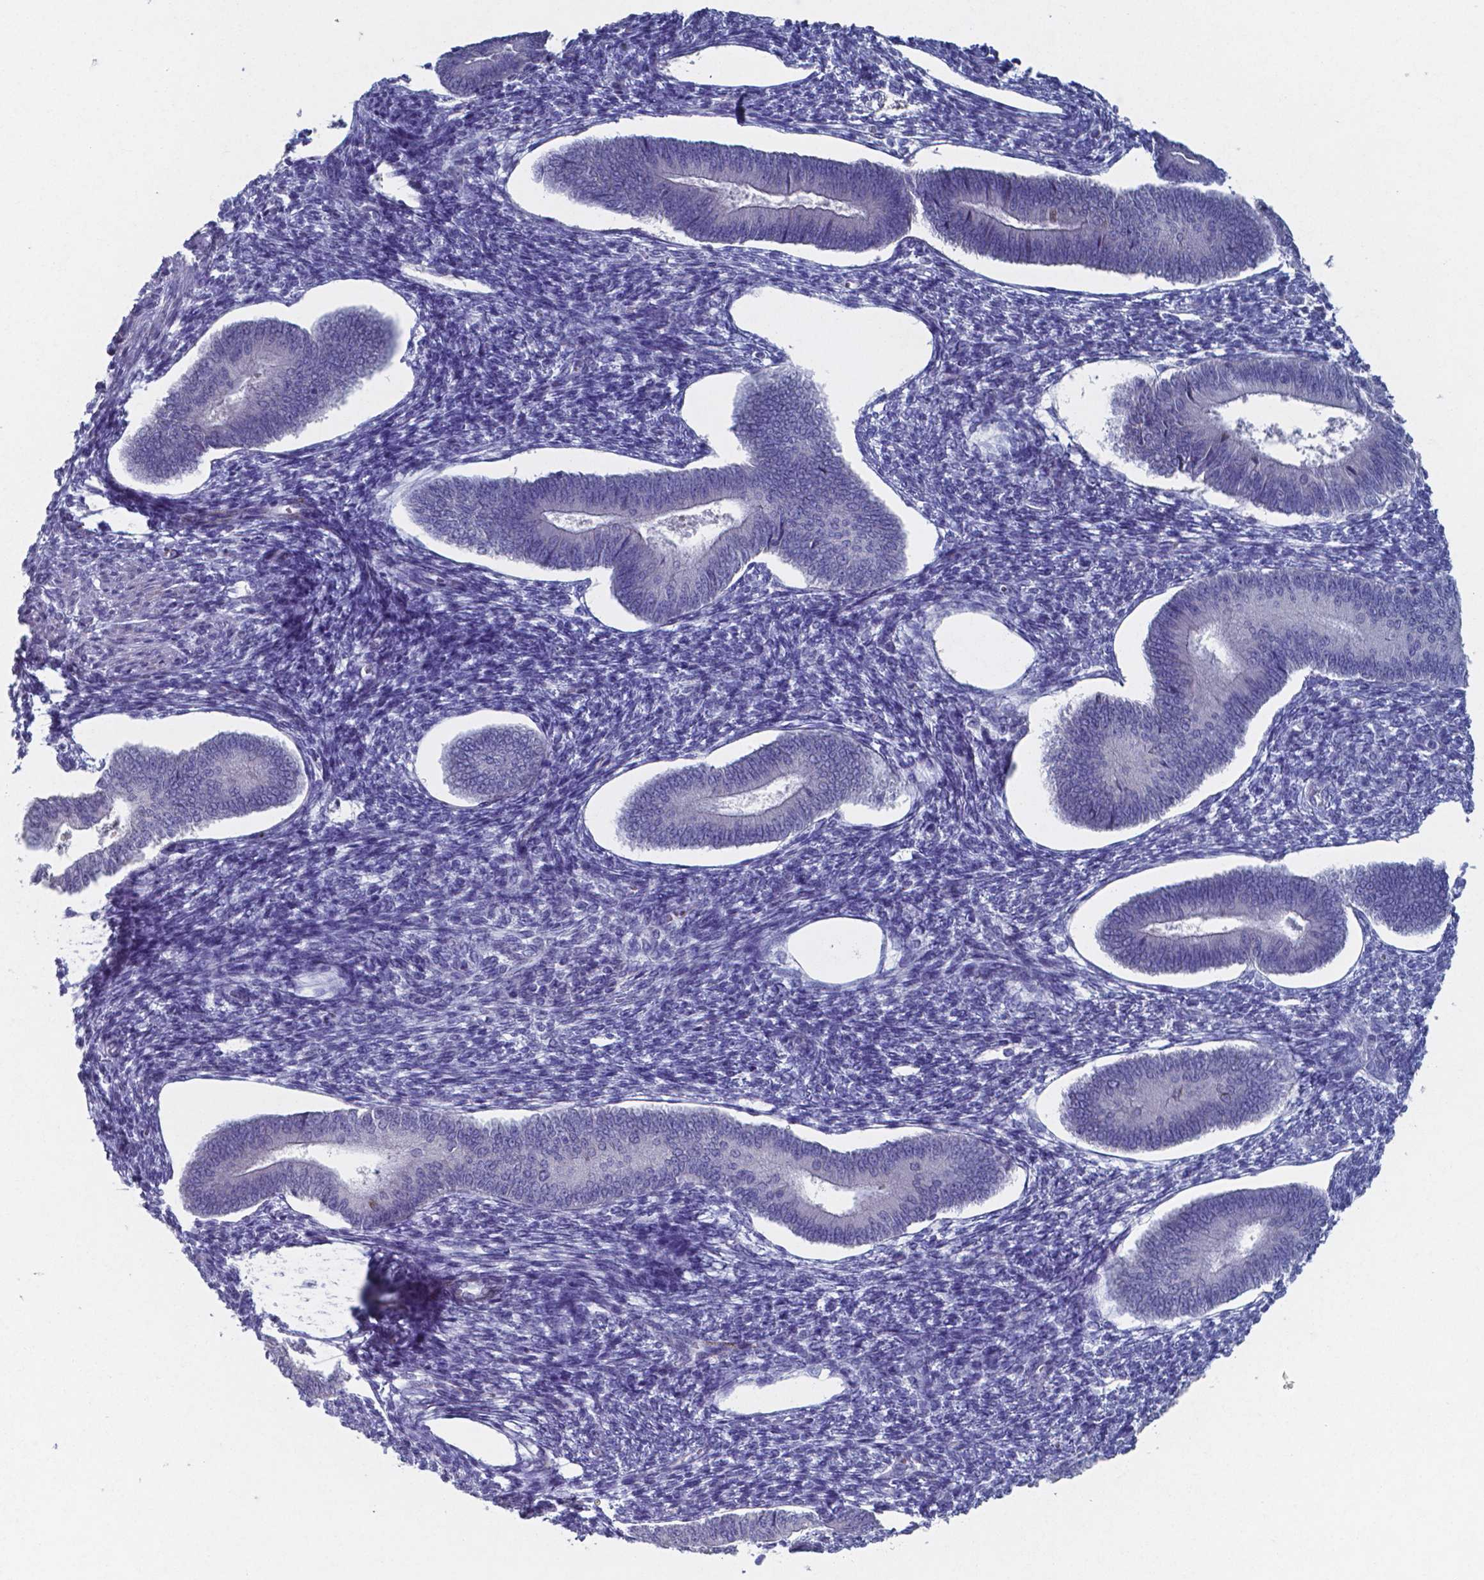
{"staining": {"intensity": "negative", "quantity": "none", "location": "none"}, "tissue": "endometrium", "cell_type": "Cells in endometrial stroma", "image_type": "normal", "snomed": [{"axis": "morphology", "description": "Normal tissue, NOS"}, {"axis": "topography", "description": "Endometrium"}], "caption": "Protein analysis of benign endometrium exhibits no significant positivity in cells in endometrial stroma. (Stains: DAB (3,3'-diaminobenzidine) immunohistochemistry (IHC) with hematoxylin counter stain, Microscopy: brightfield microscopy at high magnification).", "gene": "PLA2R1", "patient": {"sex": "female", "age": 42}}